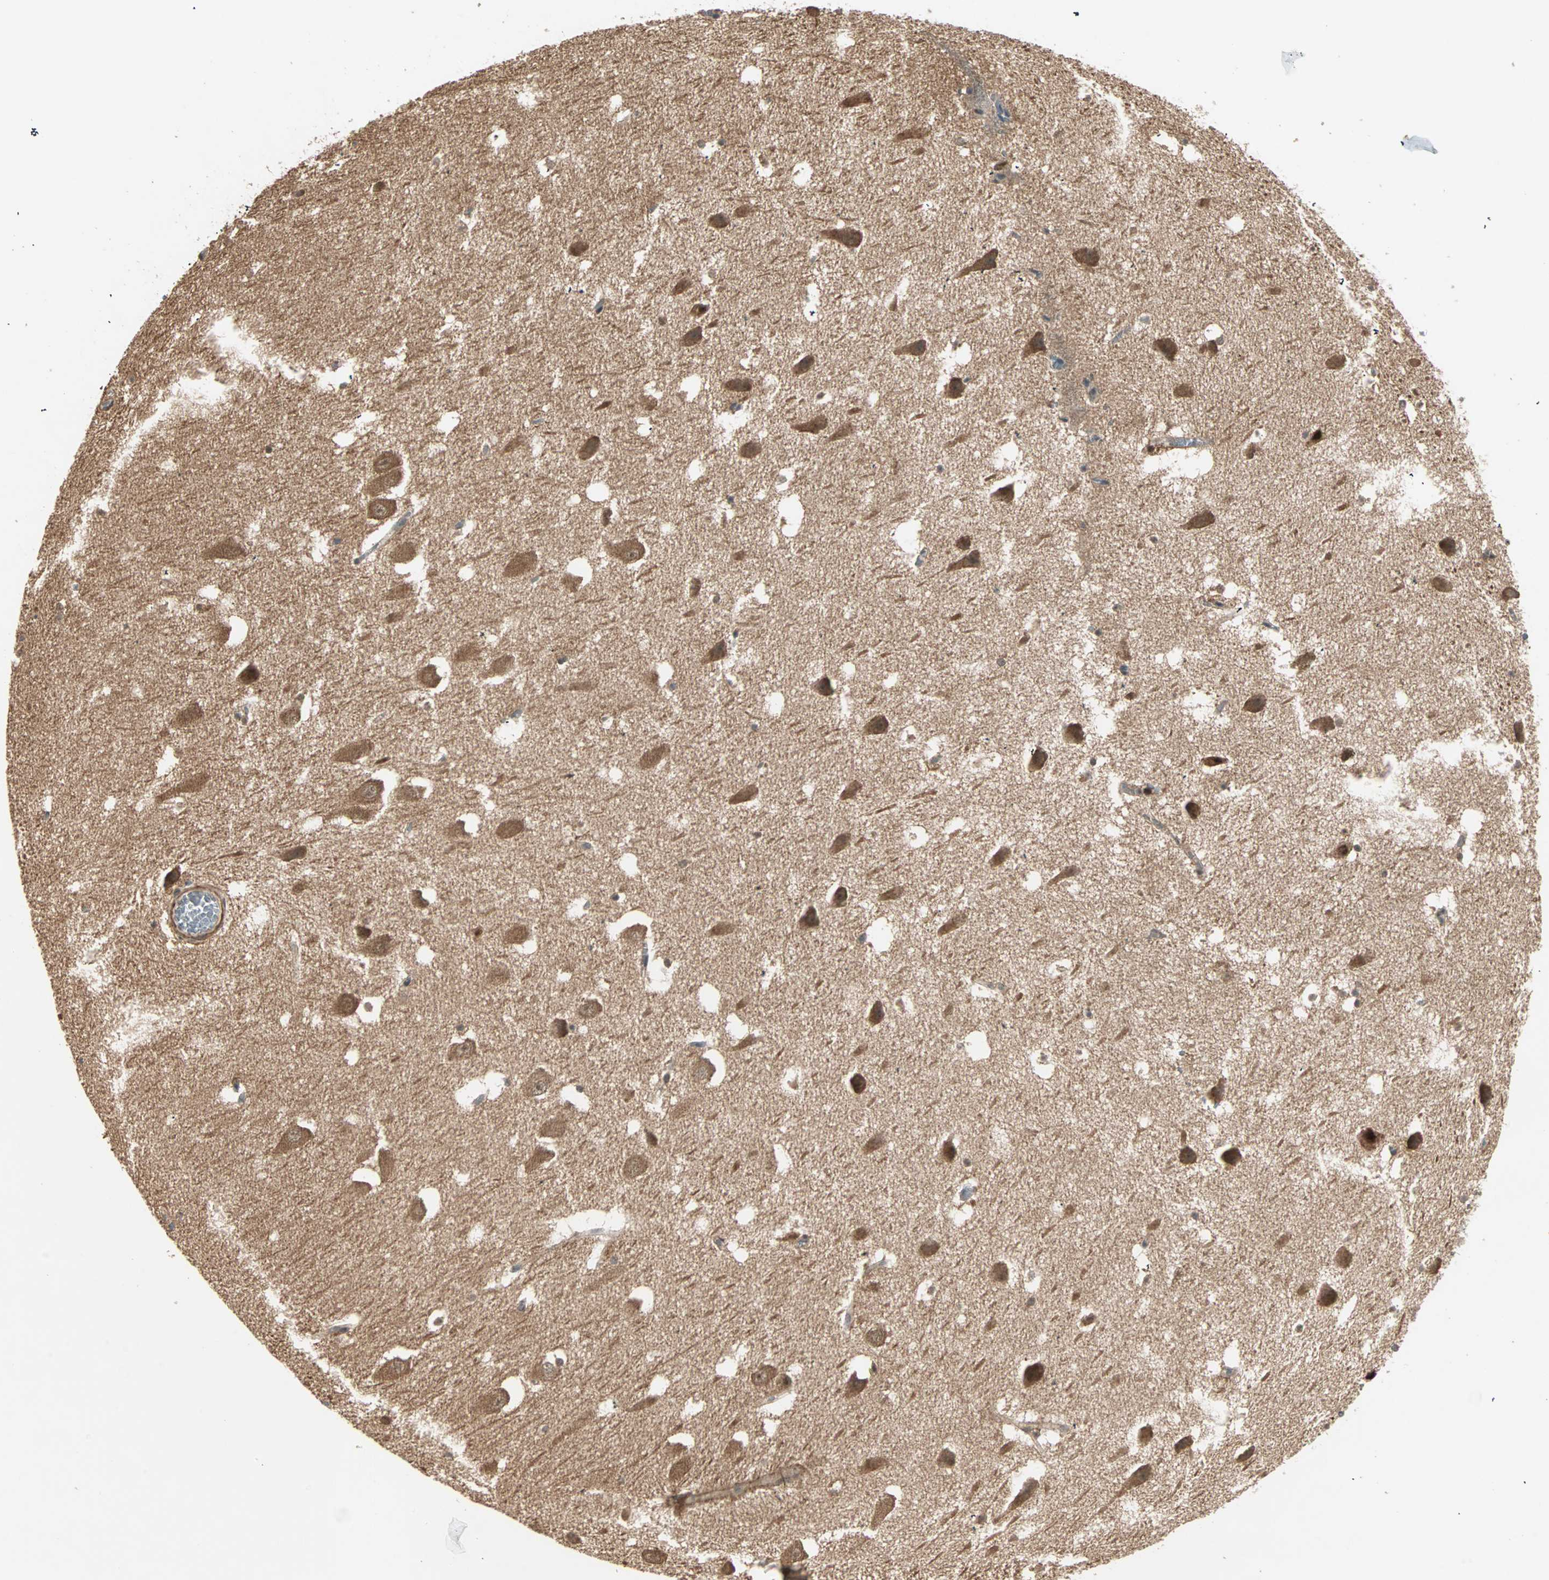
{"staining": {"intensity": "moderate", "quantity": ">75%", "location": "nuclear"}, "tissue": "hippocampus", "cell_type": "Glial cells", "image_type": "normal", "snomed": [{"axis": "morphology", "description": "Normal tissue, NOS"}, {"axis": "topography", "description": "Hippocampus"}], "caption": "Protein expression analysis of unremarkable human hippocampus reveals moderate nuclear staining in about >75% of glial cells. Using DAB (brown) and hematoxylin (blue) stains, captured at high magnification using brightfield microscopy.", "gene": "ZSCAN31", "patient": {"sex": "male", "age": 45}}